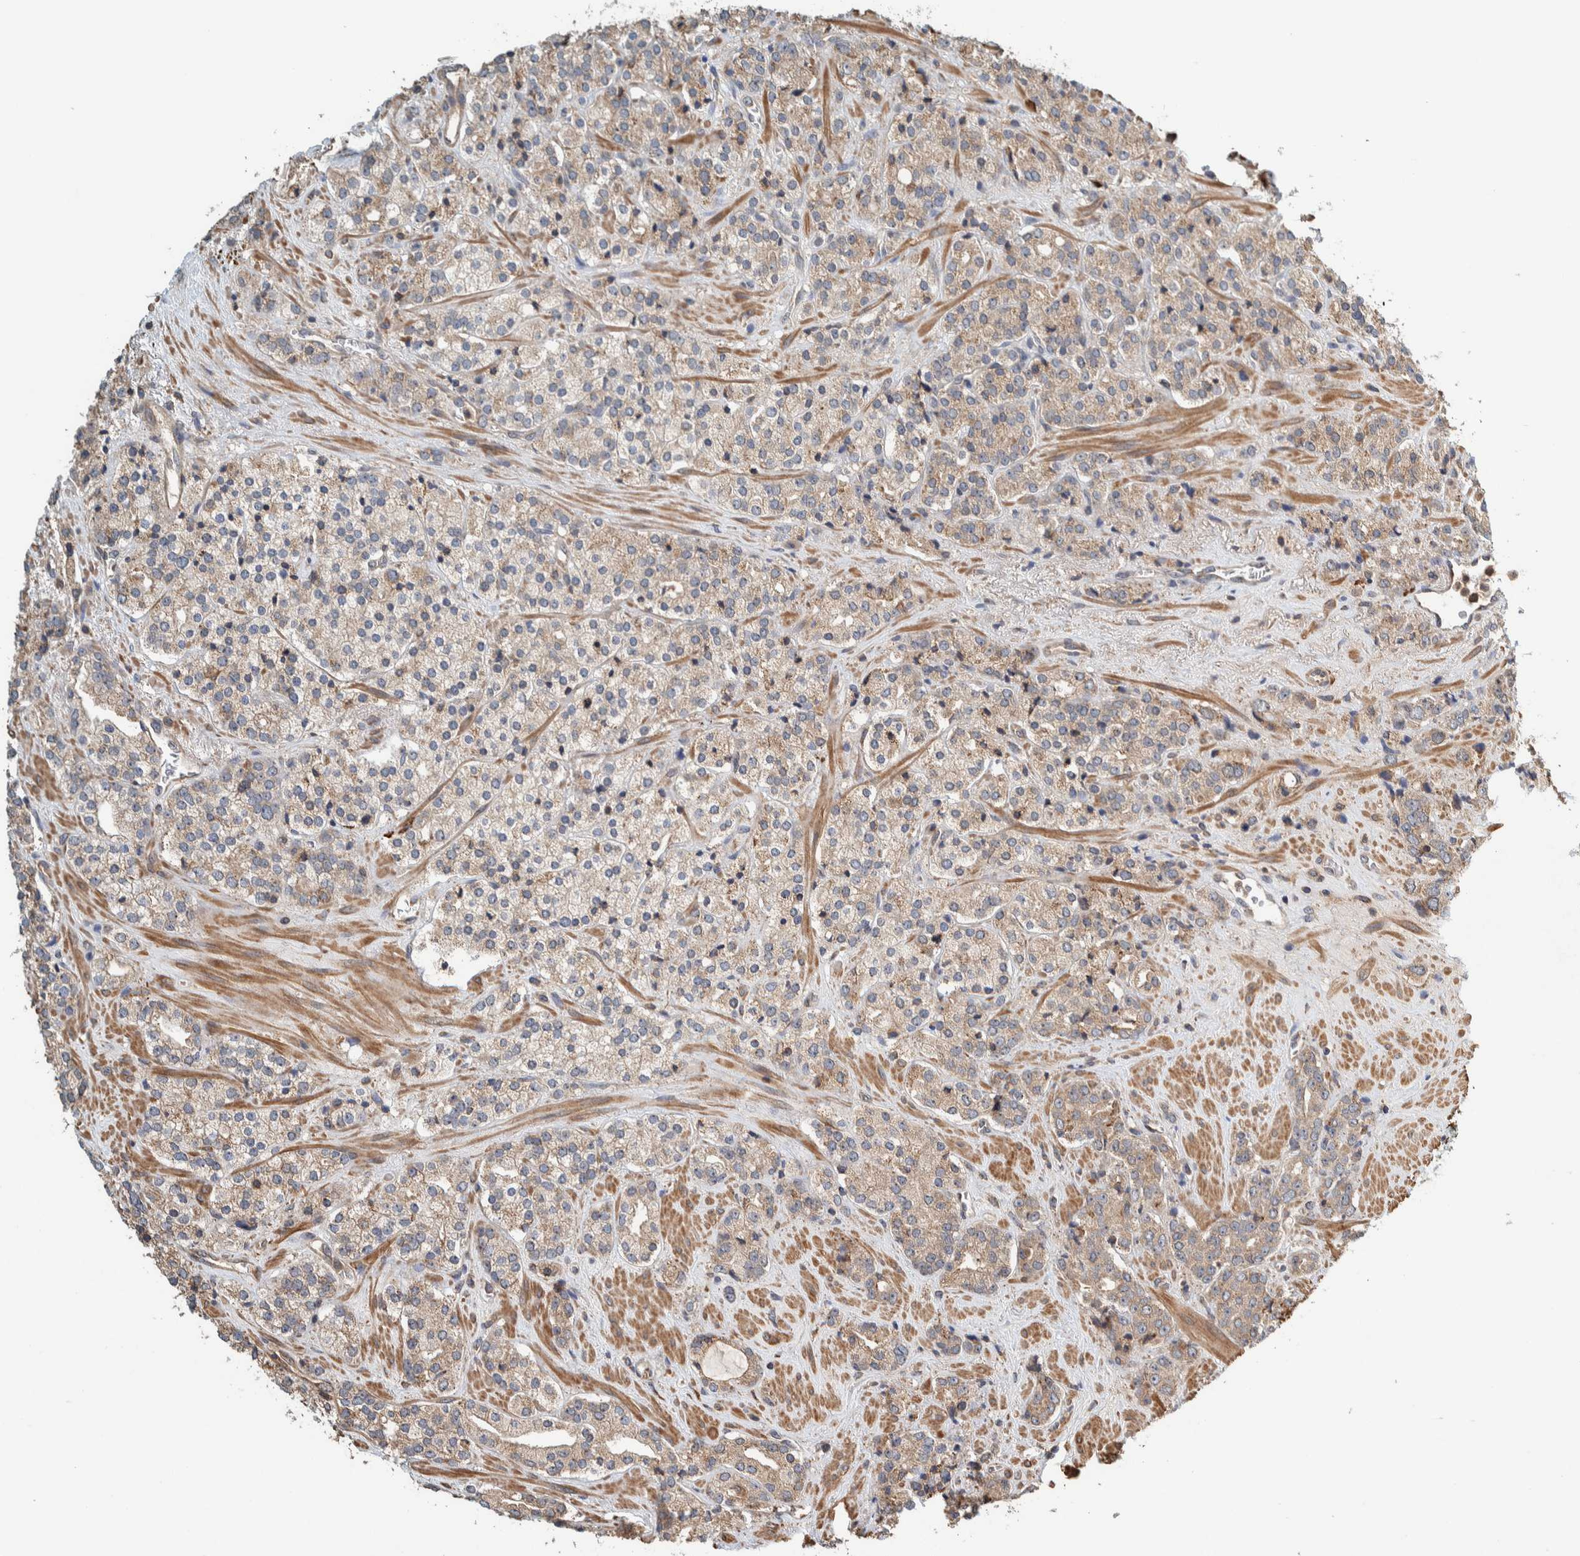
{"staining": {"intensity": "weak", "quantity": "25%-75%", "location": "cytoplasmic/membranous"}, "tissue": "prostate cancer", "cell_type": "Tumor cells", "image_type": "cancer", "snomed": [{"axis": "morphology", "description": "Adenocarcinoma, High grade"}, {"axis": "topography", "description": "Prostate"}], "caption": "Adenocarcinoma (high-grade) (prostate) tissue displays weak cytoplasmic/membranous positivity in approximately 25%-75% of tumor cells", "gene": "PLA2G3", "patient": {"sex": "male", "age": 71}}